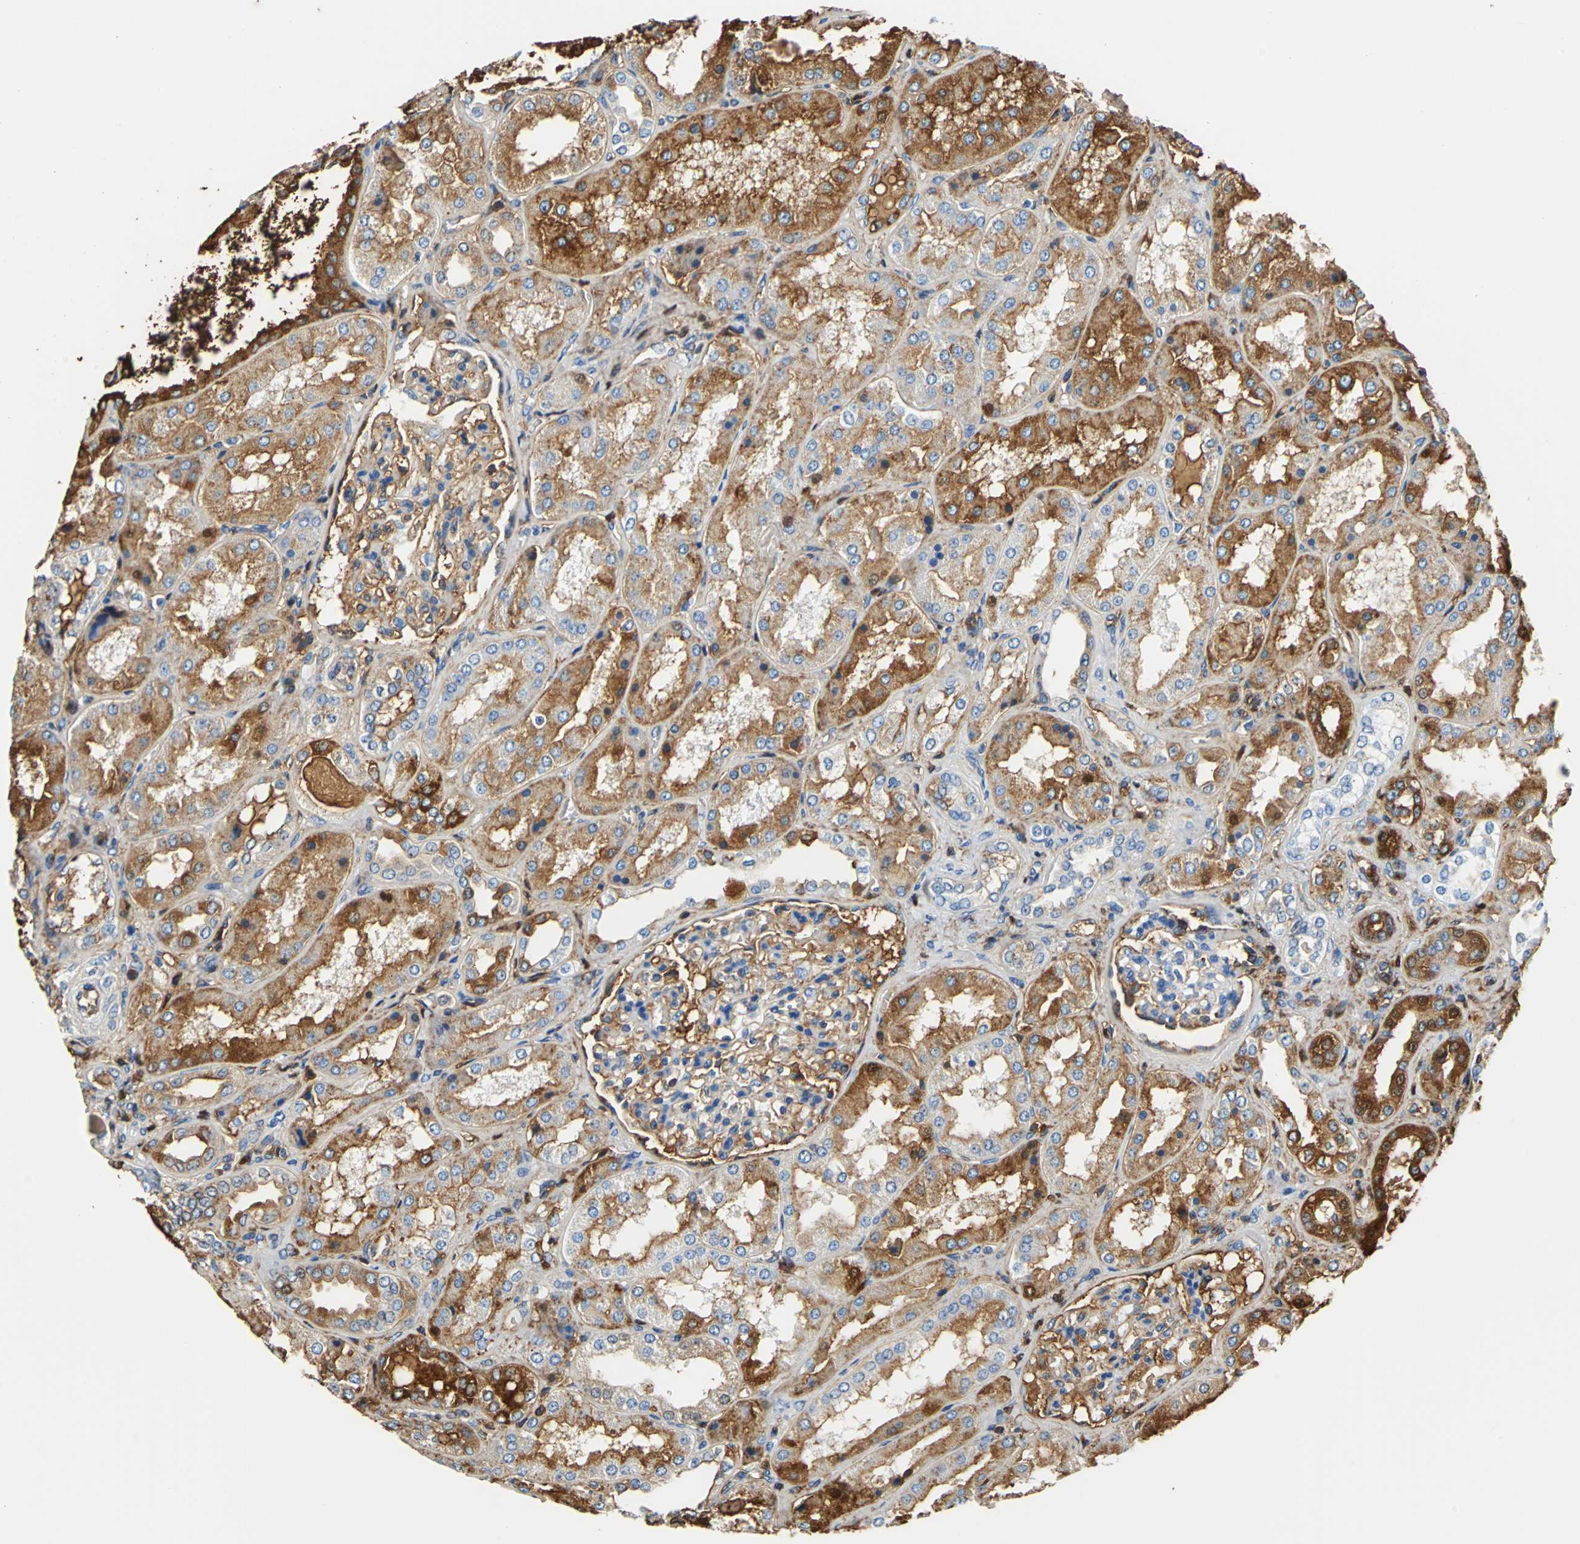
{"staining": {"intensity": "moderate", "quantity": "25%-75%", "location": "cytoplasmic/membranous"}, "tissue": "kidney", "cell_type": "Cells in glomeruli", "image_type": "normal", "snomed": [{"axis": "morphology", "description": "Normal tissue, NOS"}, {"axis": "topography", "description": "Kidney"}], "caption": "Immunohistochemical staining of benign human kidney demonstrates 25%-75% levels of moderate cytoplasmic/membranous protein staining in about 25%-75% of cells in glomeruli.", "gene": "ALB", "patient": {"sex": "female", "age": 56}}